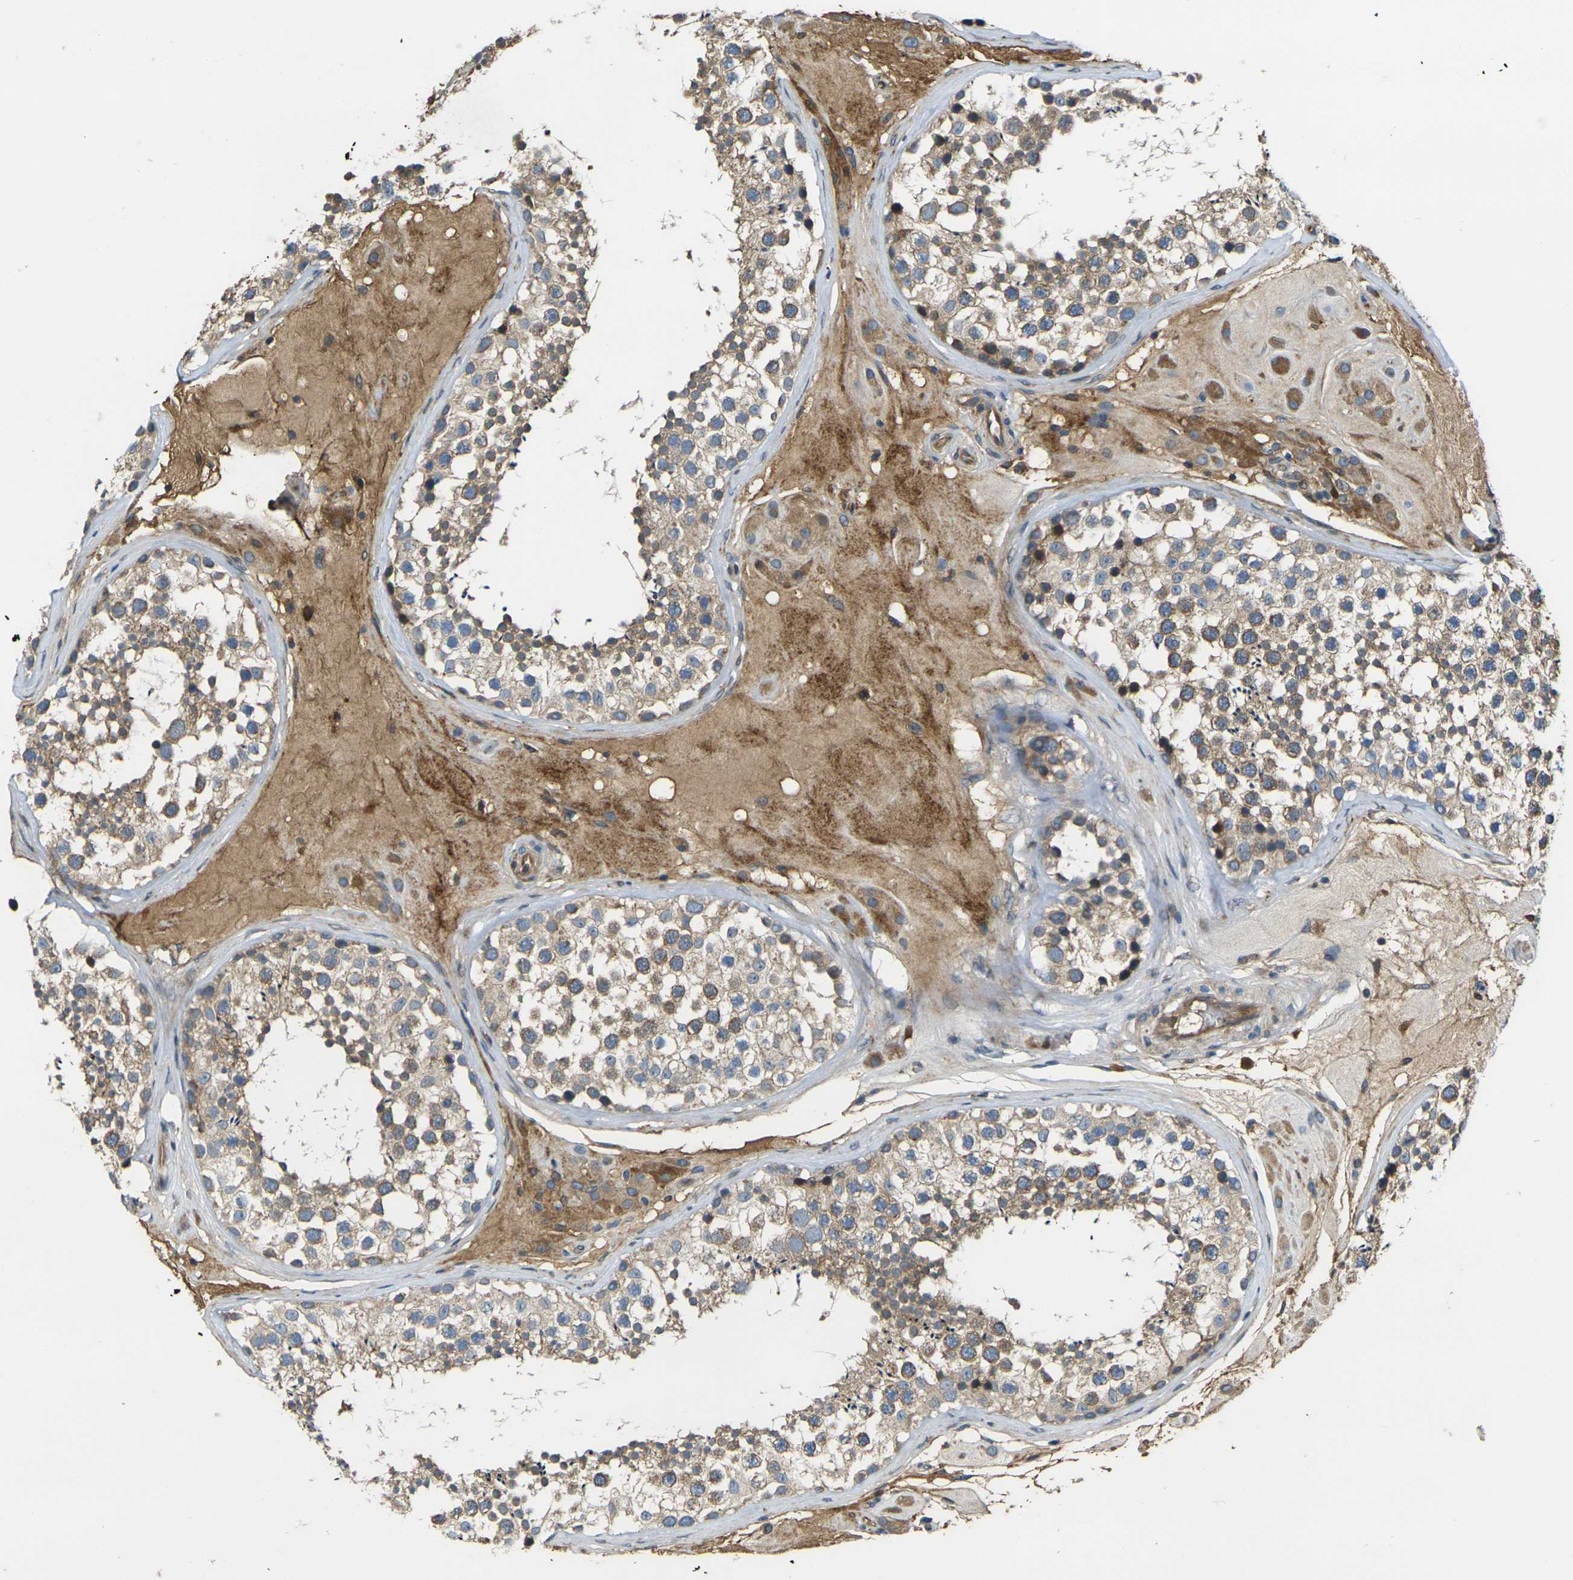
{"staining": {"intensity": "moderate", "quantity": ">75%", "location": "cytoplasmic/membranous"}, "tissue": "testis", "cell_type": "Cells in seminiferous ducts", "image_type": "normal", "snomed": [{"axis": "morphology", "description": "Normal tissue, NOS"}, {"axis": "topography", "description": "Testis"}], "caption": "Moderate cytoplasmic/membranous staining is present in about >75% of cells in seminiferous ducts in normal testis. The protein is stained brown, and the nuclei are stained in blue (DAB (3,3'-diaminobenzidine) IHC with brightfield microscopy, high magnification).", "gene": "FZD1", "patient": {"sex": "male", "age": 46}}